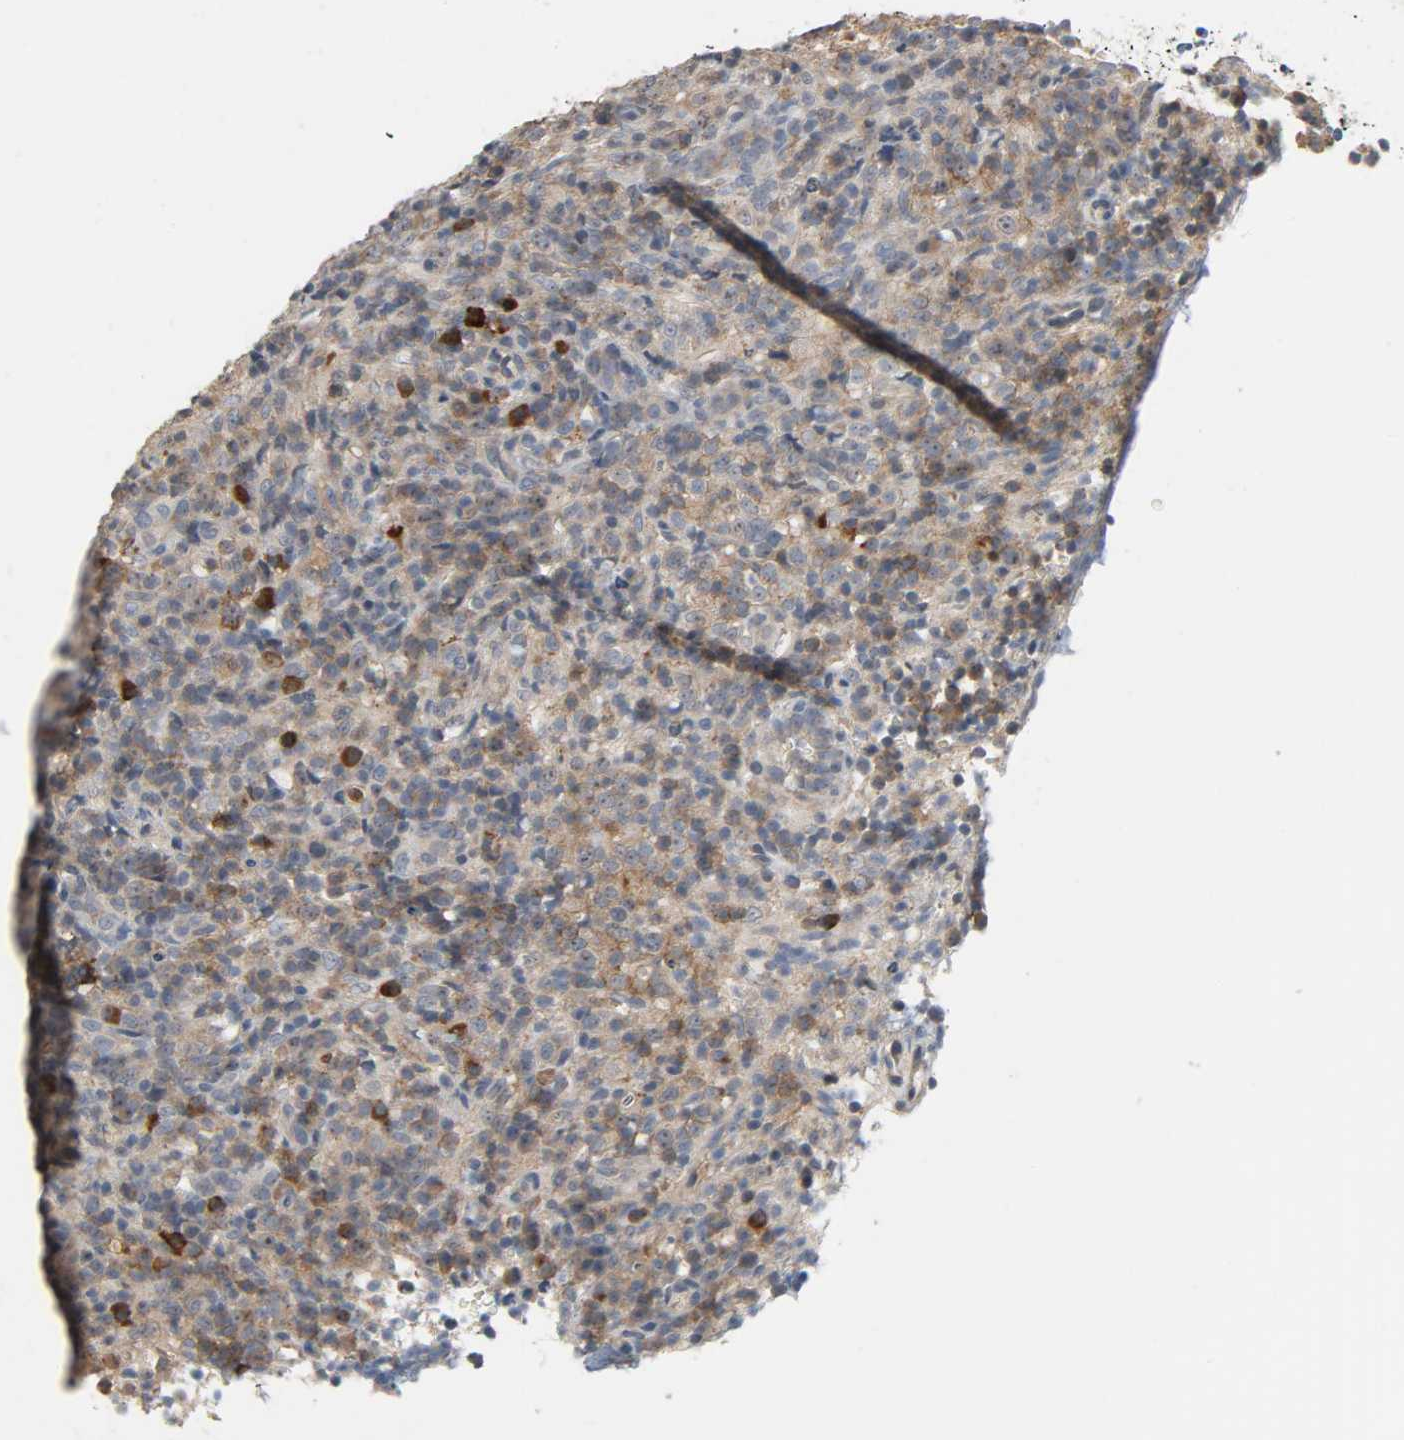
{"staining": {"intensity": "moderate", "quantity": ">75%", "location": "cytoplasmic/membranous"}, "tissue": "lymphoma", "cell_type": "Tumor cells", "image_type": "cancer", "snomed": [{"axis": "morphology", "description": "Malignant lymphoma, non-Hodgkin's type, High grade"}, {"axis": "topography", "description": "Lymph node"}], "caption": "A brown stain labels moderate cytoplasmic/membranous positivity of a protein in human malignant lymphoma, non-Hodgkin's type (high-grade) tumor cells. (IHC, brightfield microscopy, high magnification).", "gene": "CD4", "patient": {"sex": "female", "age": 76}}